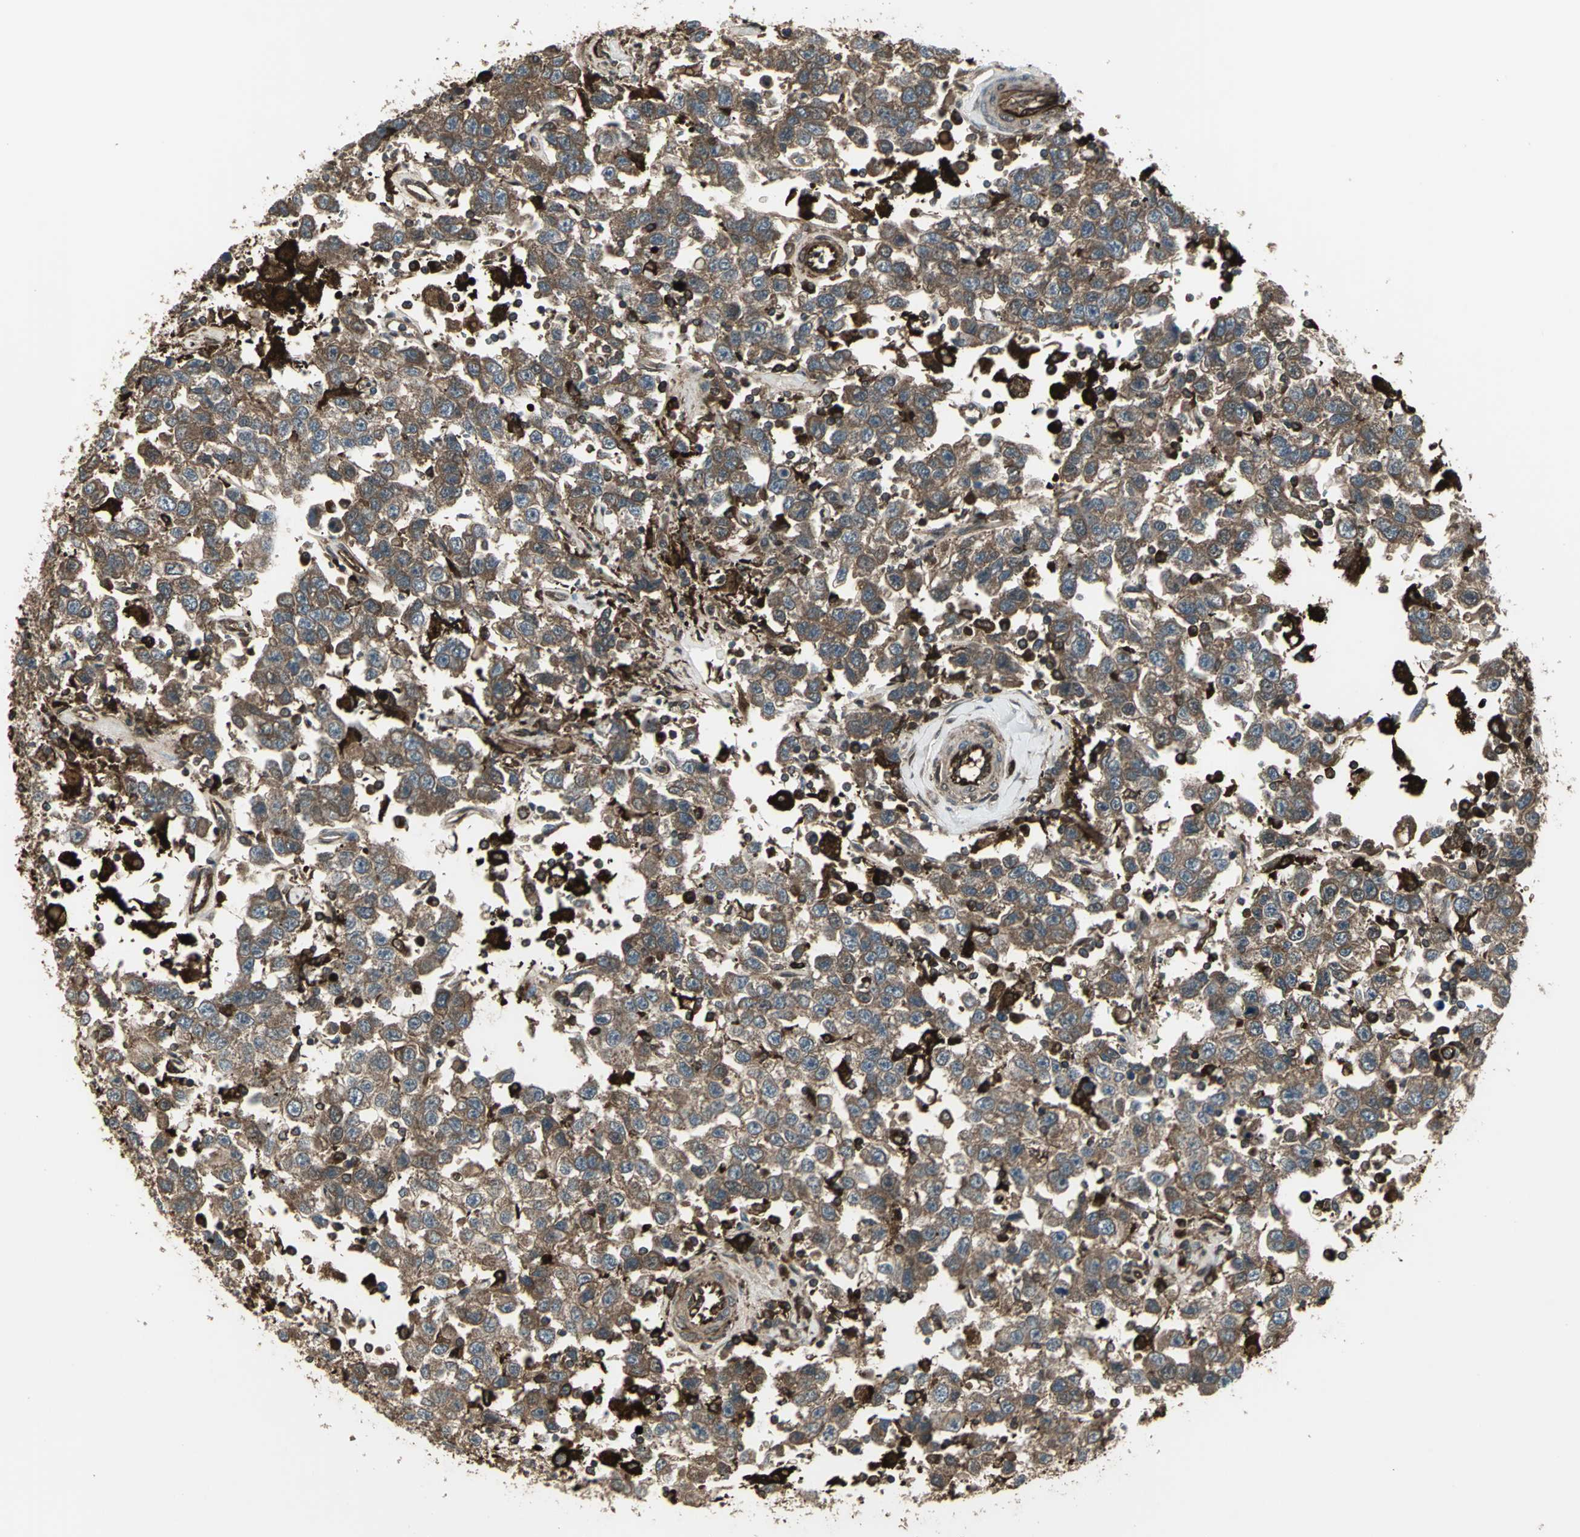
{"staining": {"intensity": "moderate", "quantity": ">75%", "location": "cytoplasmic/membranous"}, "tissue": "testis cancer", "cell_type": "Tumor cells", "image_type": "cancer", "snomed": [{"axis": "morphology", "description": "Seminoma, NOS"}, {"axis": "topography", "description": "Testis"}], "caption": "Testis seminoma was stained to show a protein in brown. There is medium levels of moderate cytoplasmic/membranous positivity in about >75% of tumor cells. Nuclei are stained in blue.", "gene": "PRXL2B", "patient": {"sex": "male", "age": 41}}